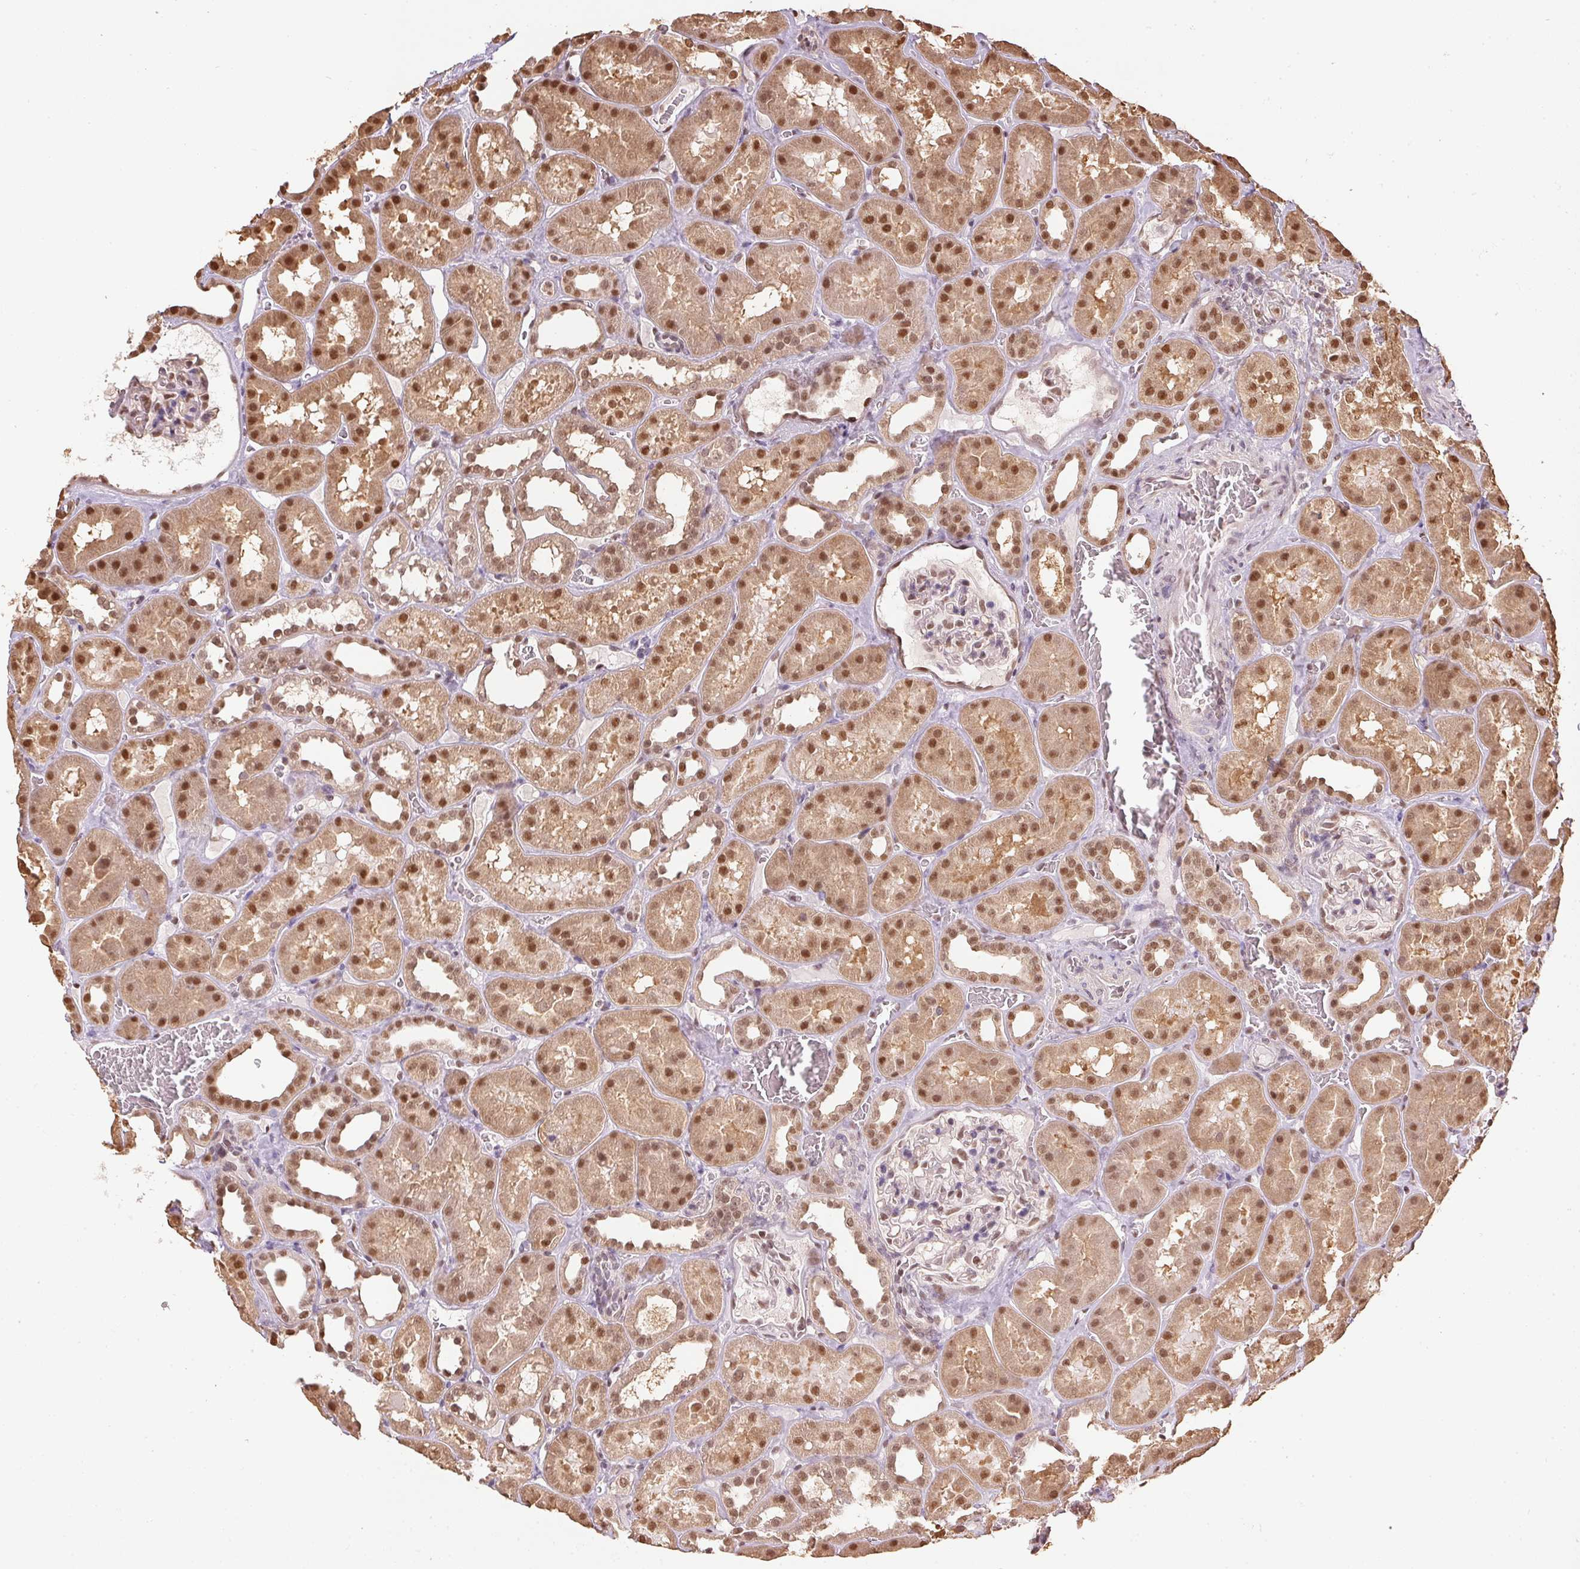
{"staining": {"intensity": "moderate", "quantity": "<25%", "location": "nuclear"}, "tissue": "kidney", "cell_type": "Cells in glomeruli", "image_type": "normal", "snomed": [{"axis": "morphology", "description": "Normal tissue, NOS"}, {"axis": "topography", "description": "Kidney"}], "caption": "Immunohistochemical staining of benign human kidney shows moderate nuclear protein expression in approximately <25% of cells in glomeruli. The staining is performed using DAB brown chromogen to label protein expression. The nuclei are counter-stained blue using hematoxylin.", "gene": "TPI1", "patient": {"sex": "female", "age": 41}}